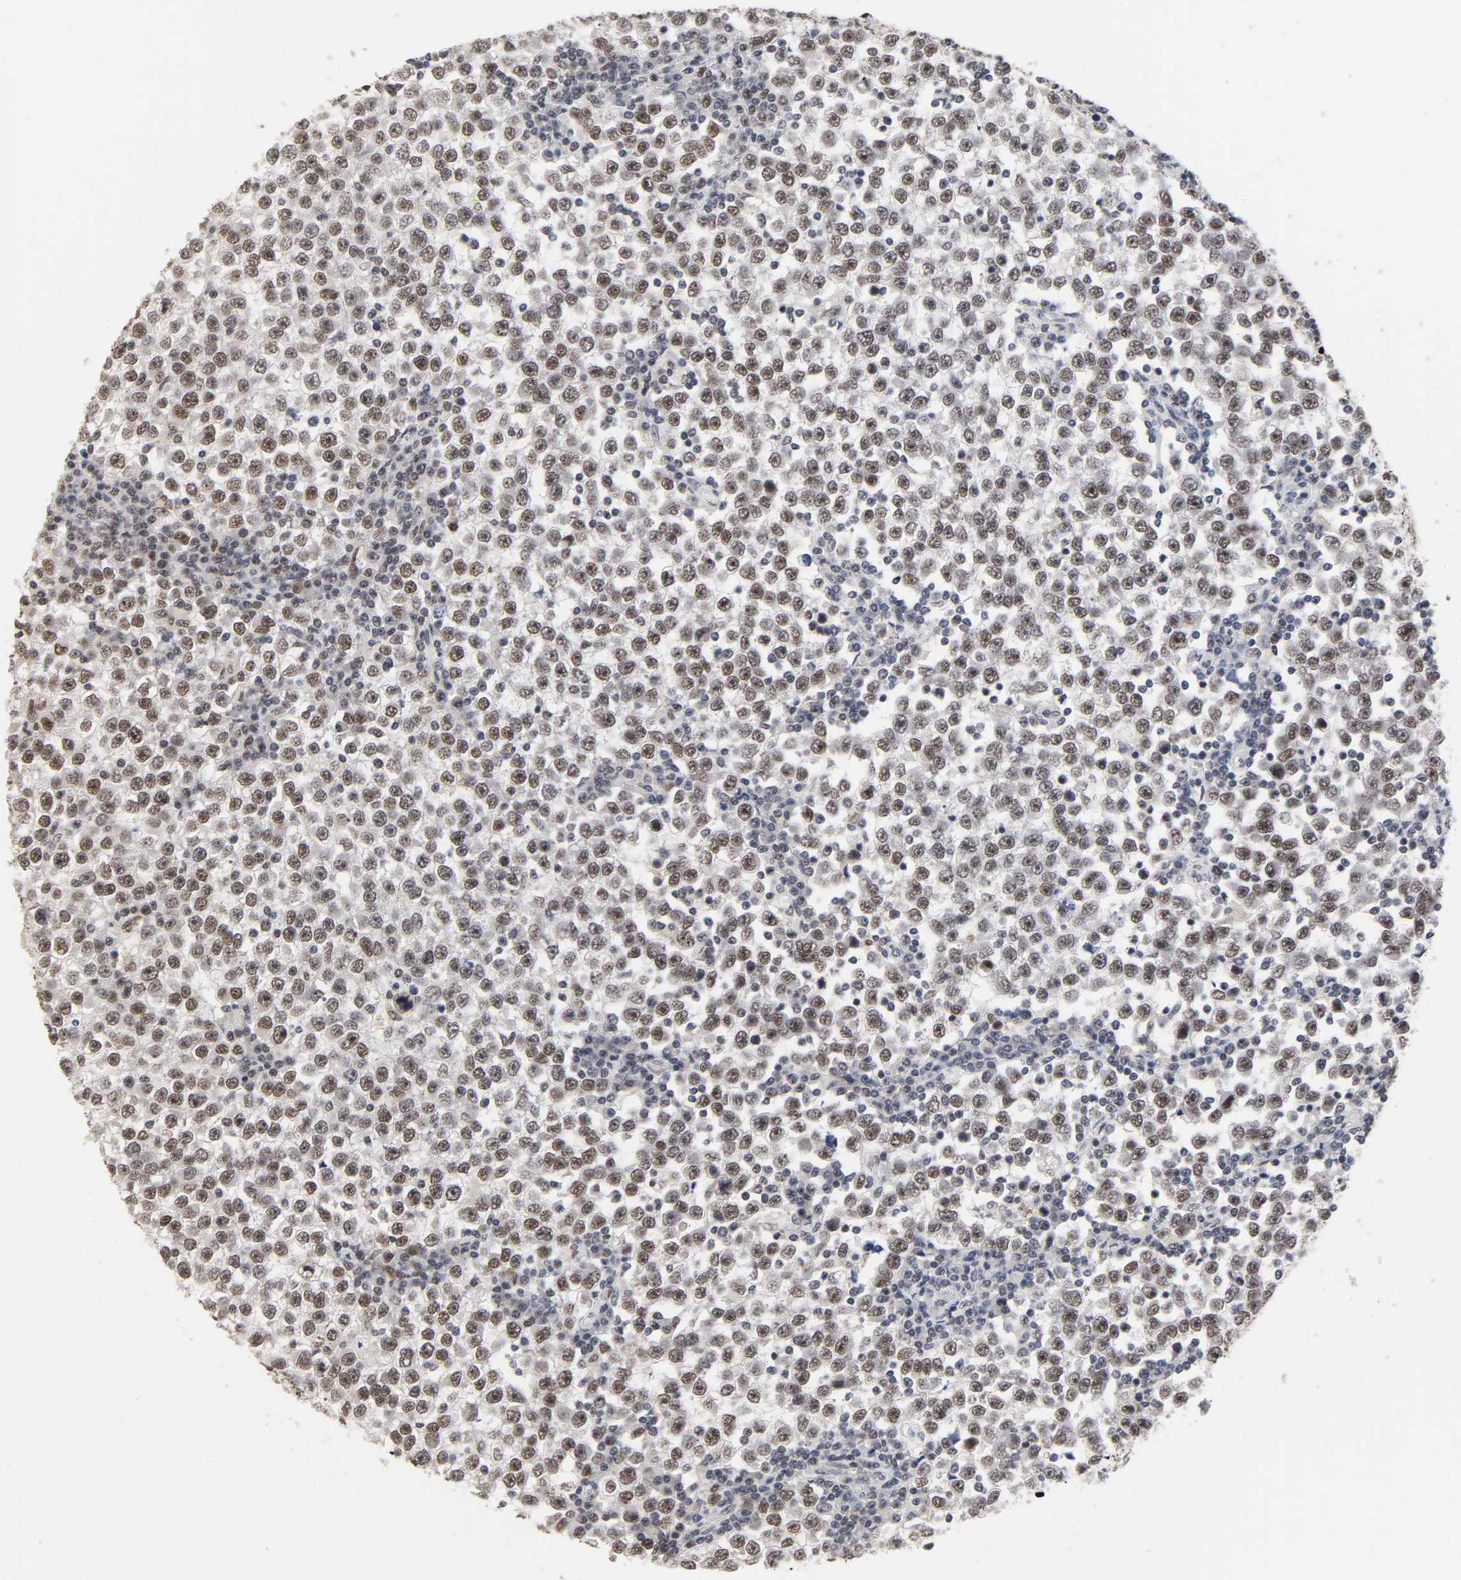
{"staining": {"intensity": "moderate", "quantity": ">75%", "location": "nuclear"}, "tissue": "testis cancer", "cell_type": "Tumor cells", "image_type": "cancer", "snomed": [{"axis": "morphology", "description": "Seminoma, NOS"}, {"axis": "topography", "description": "Testis"}], "caption": "This micrograph exhibits immunohistochemistry (IHC) staining of seminoma (testis), with medium moderate nuclear staining in about >75% of tumor cells.", "gene": "TRIM33", "patient": {"sex": "male", "age": 65}}